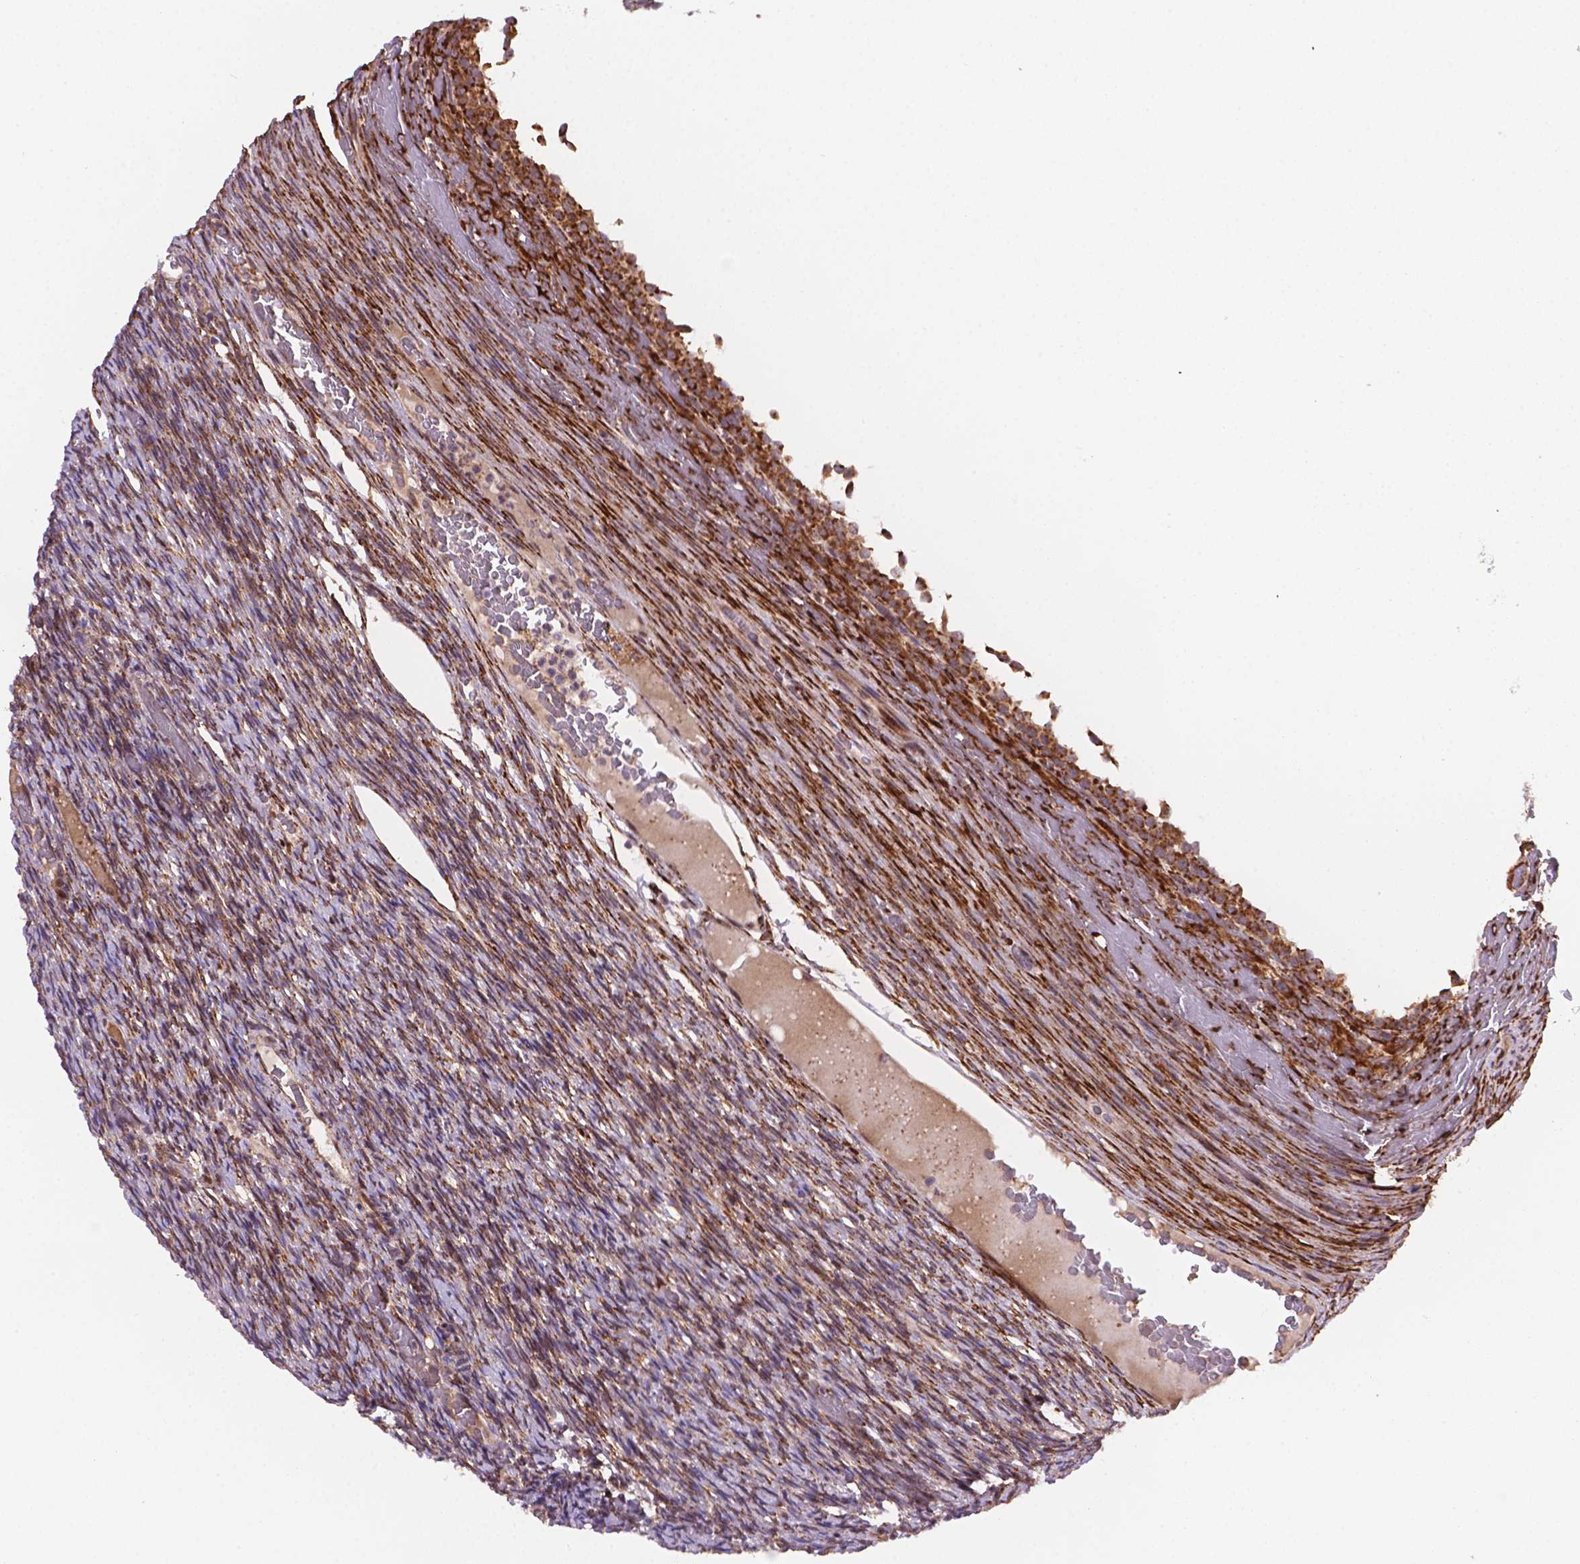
{"staining": {"intensity": "moderate", "quantity": "25%-75%", "location": "cytoplasmic/membranous"}, "tissue": "ovary", "cell_type": "Ovarian stroma cells", "image_type": "normal", "snomed": [{"axis": "morphology", "description": "Normal tissue, NOS"}, {"axis": "topography", "description": "Ovary"}], "caption": "High-magnification brightfield microscopy of benign ovary stained with DAB (3,3'-diaminobenzidine) (brown) and counterstained with hematoxylin (blue). ovarian stroma cells exhibit moderate cytoplasmic/membranous positivity is identified in about25%-75% of cells.", "gene": "FNIP1", "patient": {"sex": "female", "age": 34}}